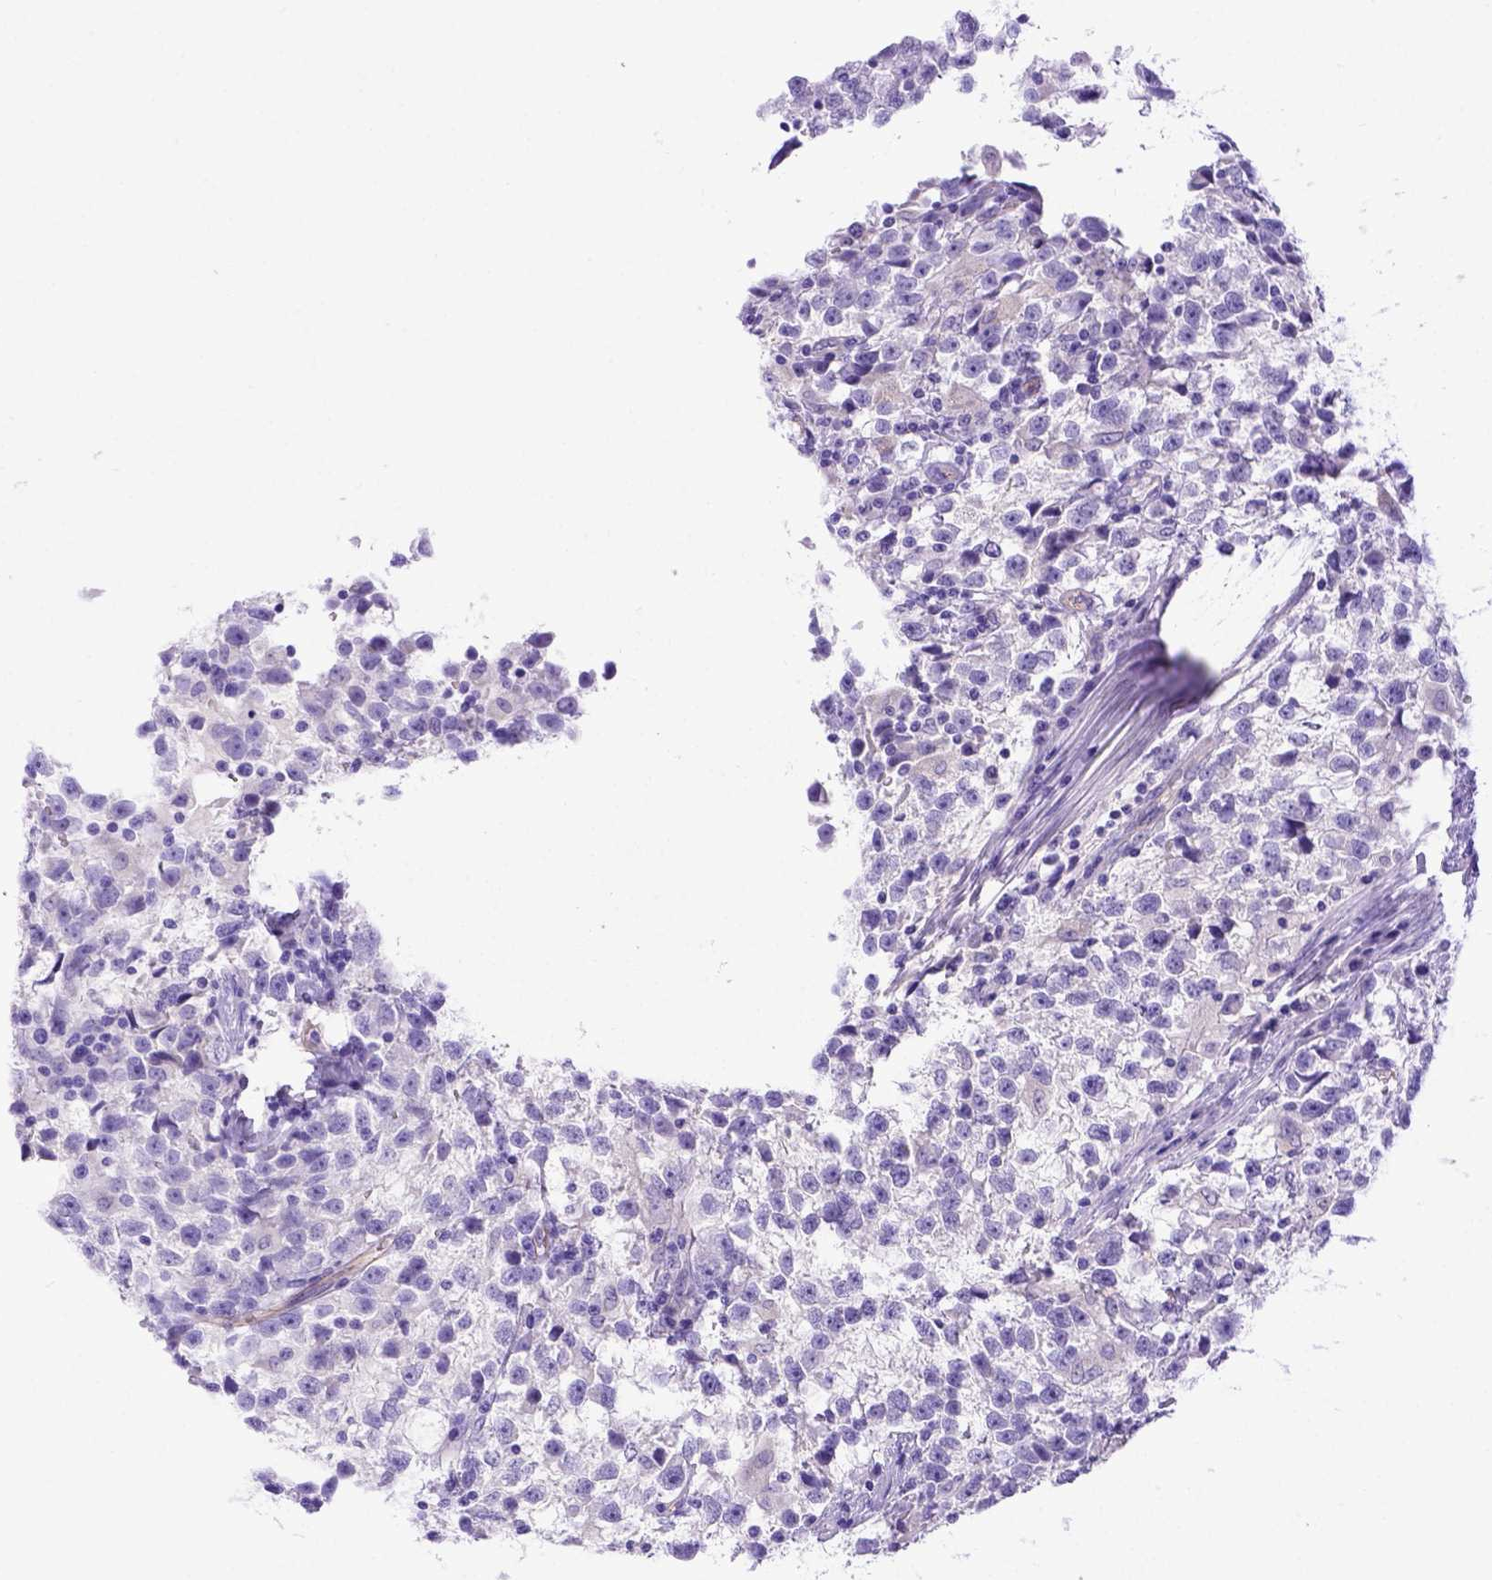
{"staining": {"intensity": "negative", "quantity": "none", "location": "none"}, "tissue": "testis cancer", "cell_type": "Tumor cells", "image_type": "cancer", "snomed": [{"axis": "morphology", "description": "Seminoma, NOS"}, {"axis": "topography", "description": "Testis"}], "caption": "This is a image of IHC staining of testis cancer (seminoma), which shows no expression in tumor cells.", "gene": "LRRC18", "patient": {"sex": "male", "age": 31}}